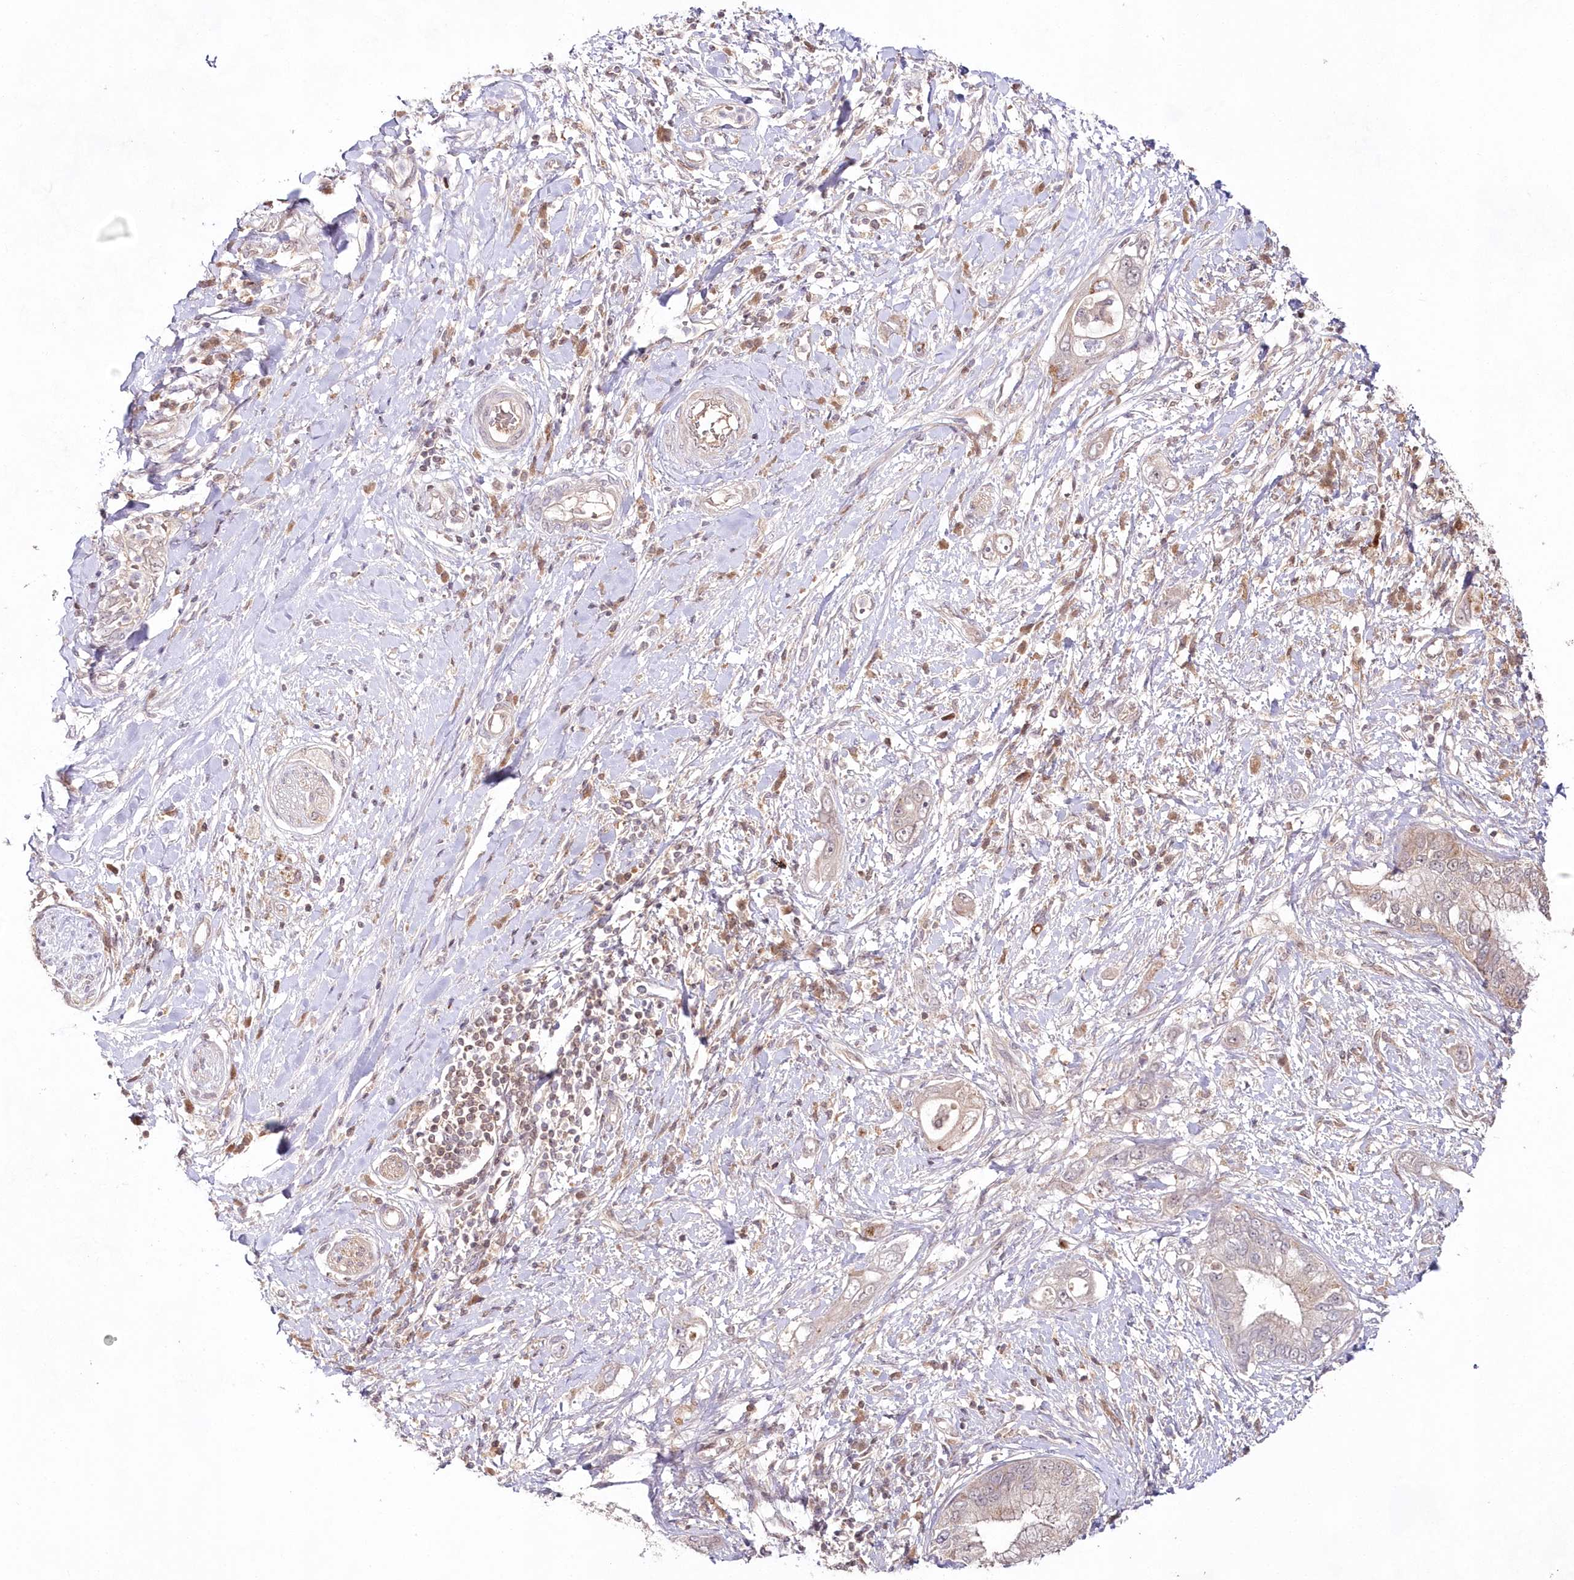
{"staining": {"intensity": "moderate", "quantity": "<25%", "location": "cytoplasmic/membranous"}, "tissue": "pancreatic cancer", "cell_type": "Tumor cells", "image_type": "cancer", "snomed": [{"axis": "morphology", "description": "Inflammation, NOS"}, {"axis": "morphology", "description": "Adenocarcinoma, NOS"}, {"axis": "topography", "description": "Pancreas"}], "caption": "Pancreatic adenocarcinoma stained with a protein marker shows moderate staining in tumor cells.", "gene": "IMPA1", "patient": {"sex": "female", "age": 56}}